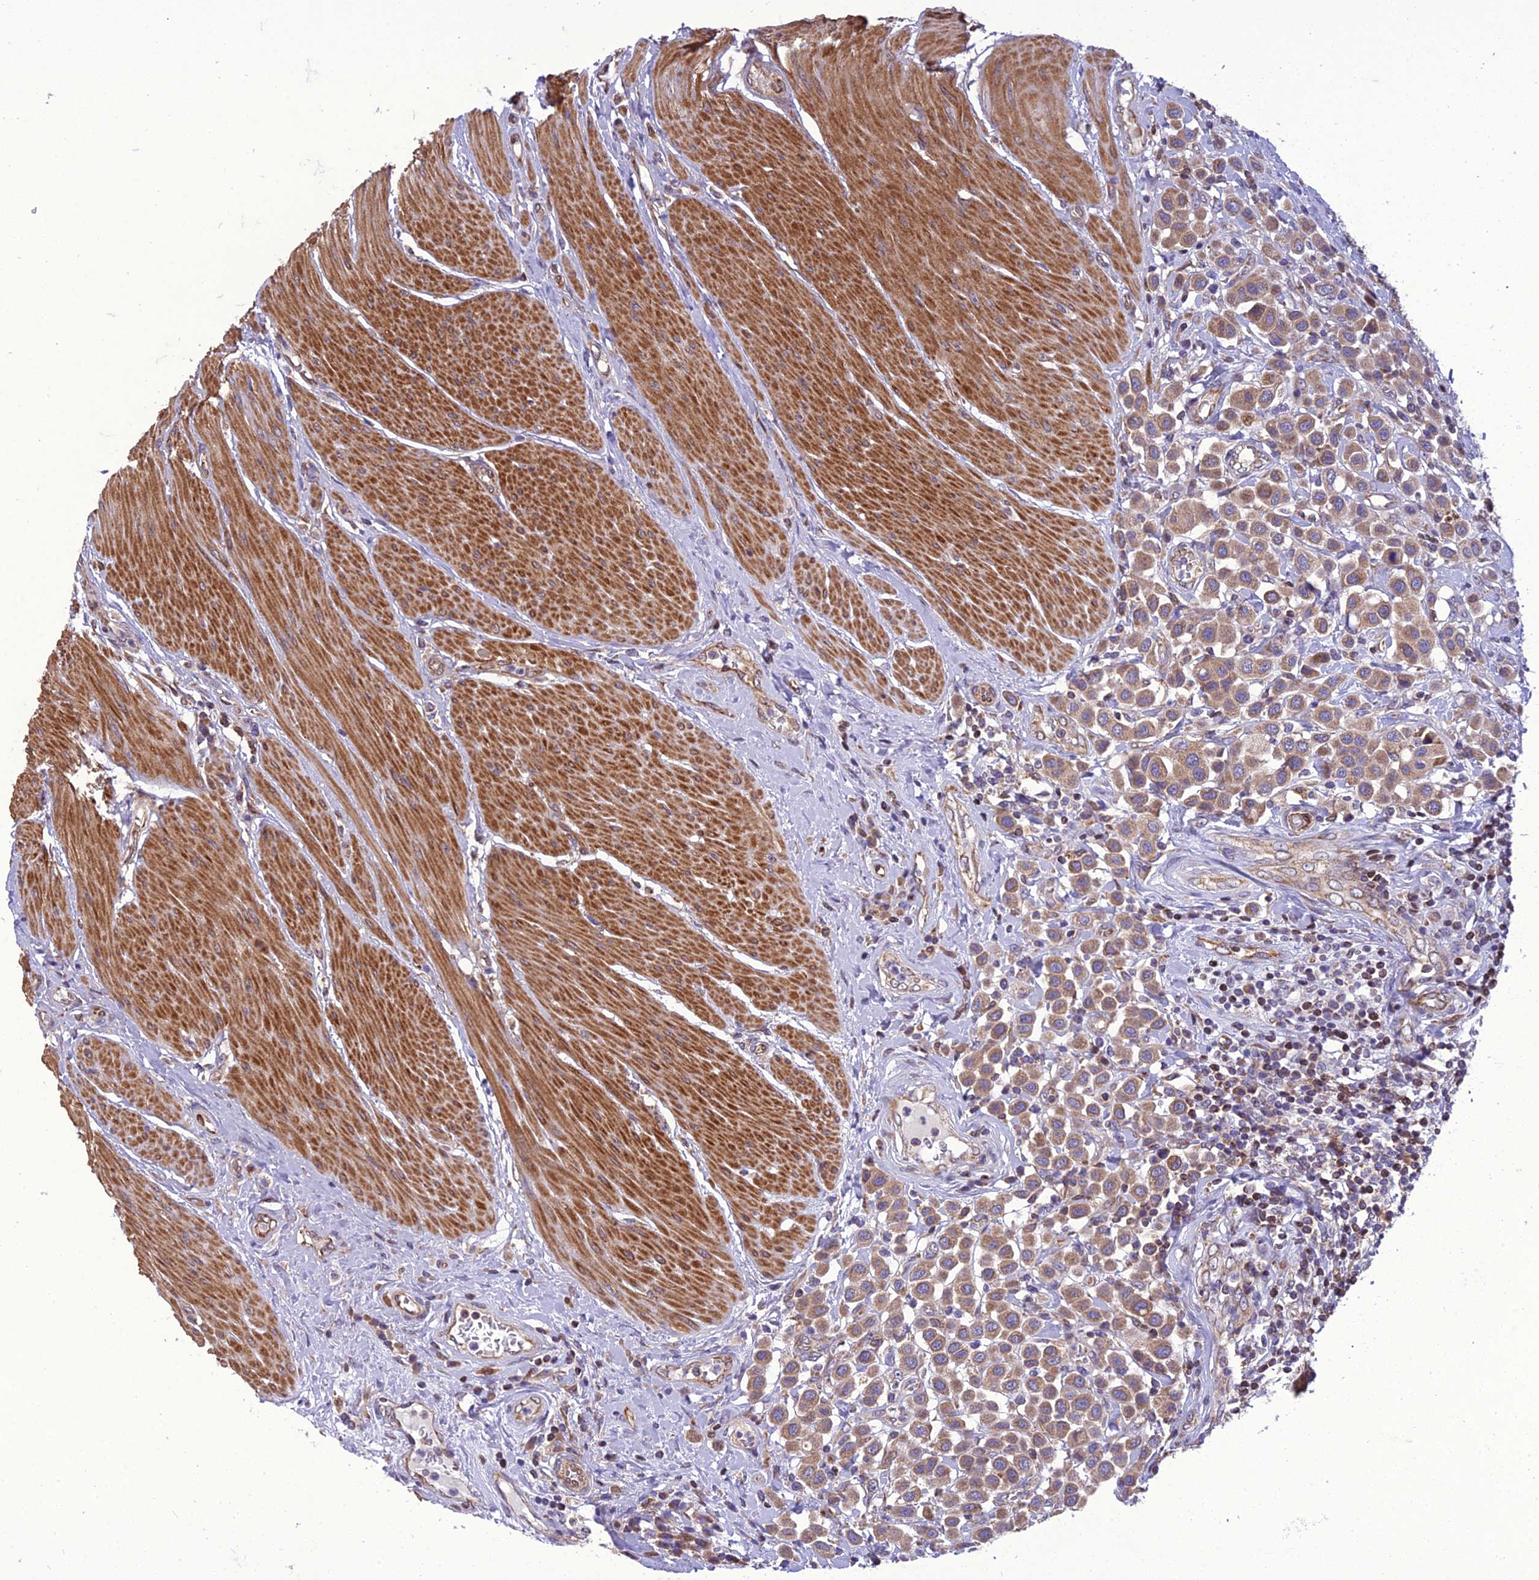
{"staining": {"intensity": "moderate", "quantity": ">75%", "location": "cytoplasmic/membranous"}, "tissue": "urothelial cancer", "cell_type": "Tumor cells", "image_type": "cancer", "snomed": [{"axis": "morphology", "description": "Urothelial carcinoma, High grade"}, {"axis": "topography", "description": "Urinary bladder"}], "caption": "An immunohistochemistry (IHC) image of neoplastic tissue is shown. Protein staining in brown highlights moderate cytoplasmic/membranous positivity in urothelial cancer within tumor cells. The staining was performed using DAB to visualize the protein expression in brown, while the nuclei were stained in blue with hematoxylin (Magnification: 20x).", "gene": "GIMAP1", "patient": {"sex": "male", "age": 50}}